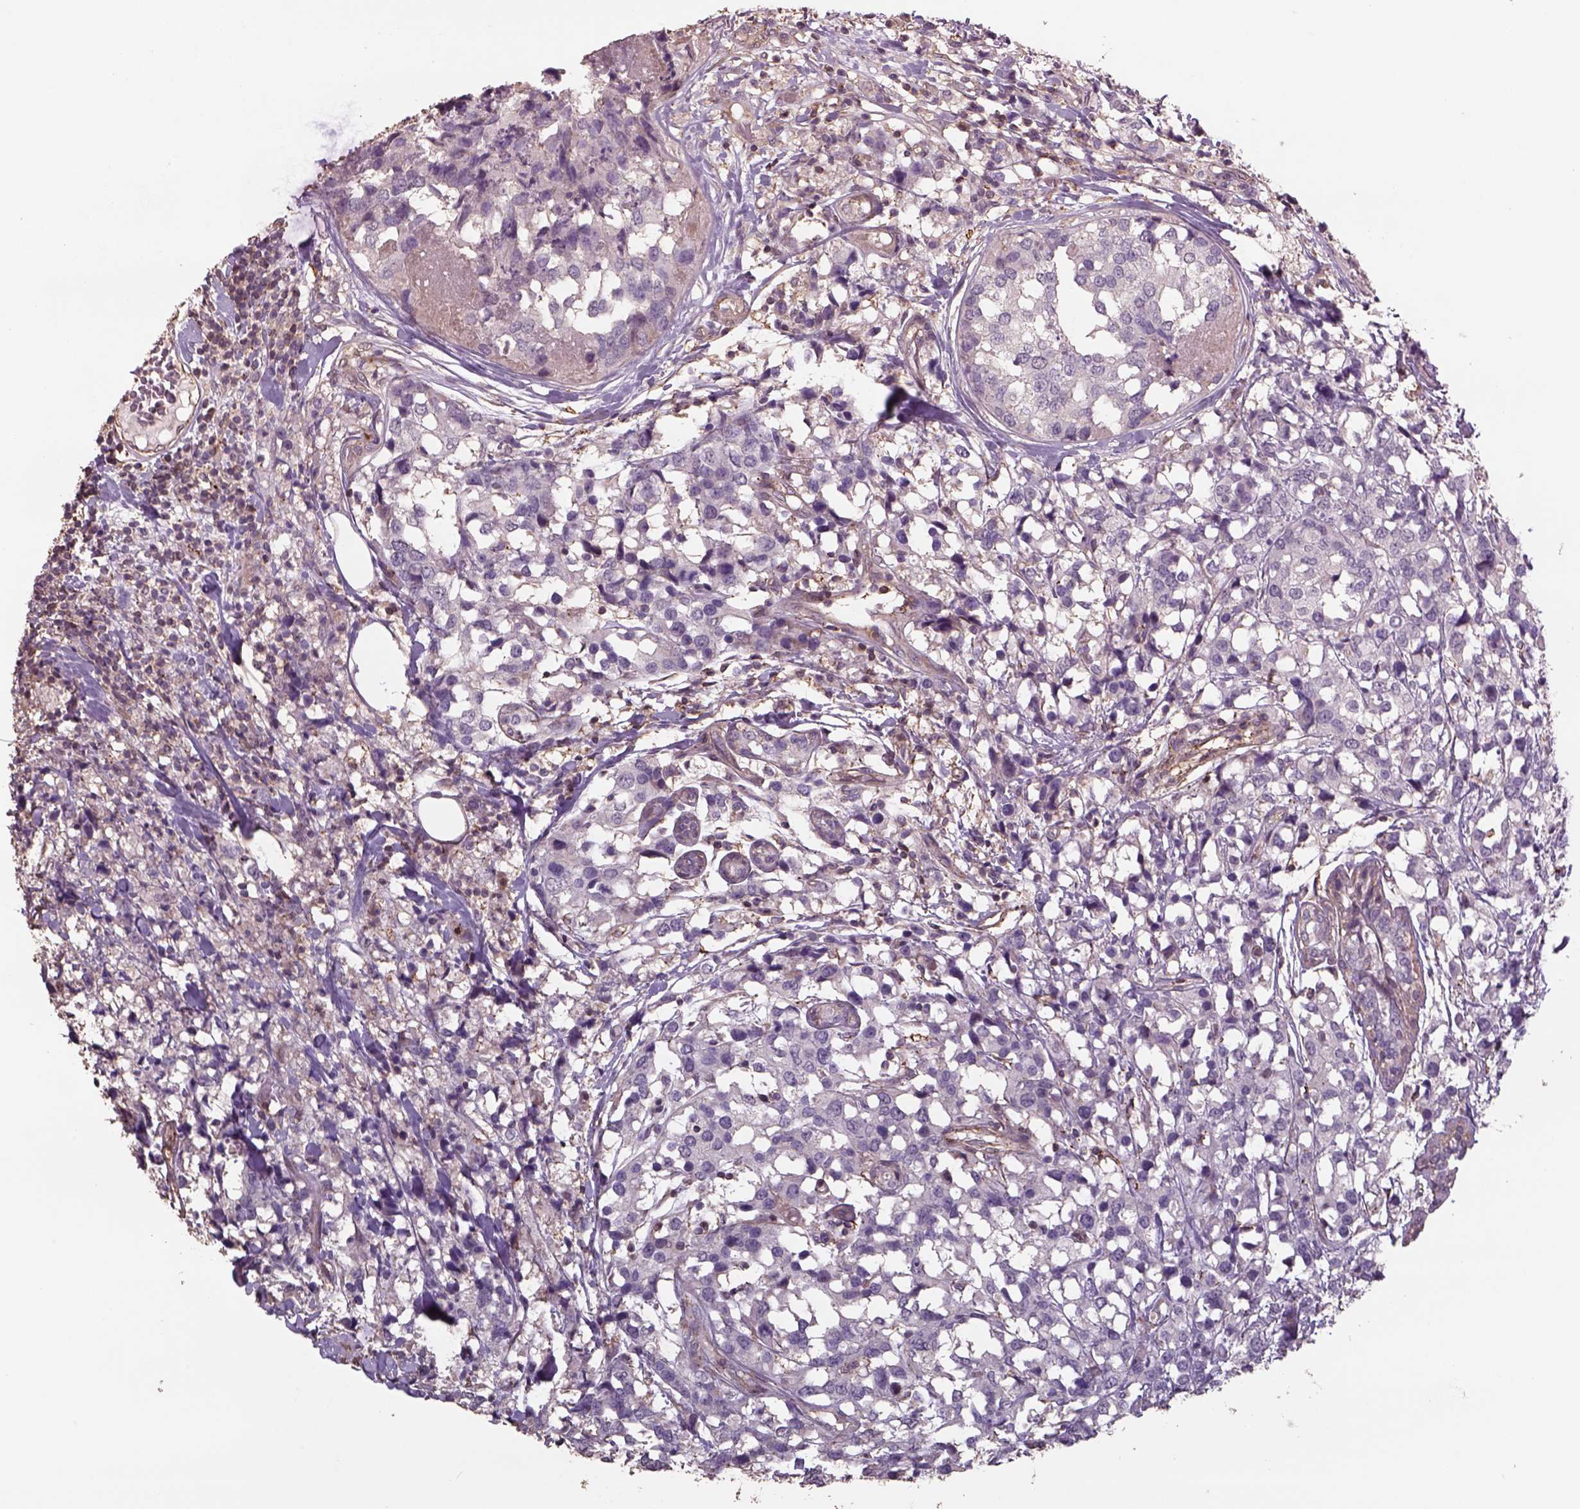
{"staining": {"intensity": "negative", "quantity": "none", "location": "none"}, "tissue": "breast cancer", "cell_type": "Tumor cells", "image_type": "cancer", "snomed": [{"axis": "morphology", "description": "Lobular carcinoma"}, {"axis": "topography", "description": "Breast"}], "caption": "Tumor cells show no significant protein expression in lobular carcinoma (breast).", "gene": "LIN7A", "patient": {"sex": "female", "age": 59}}